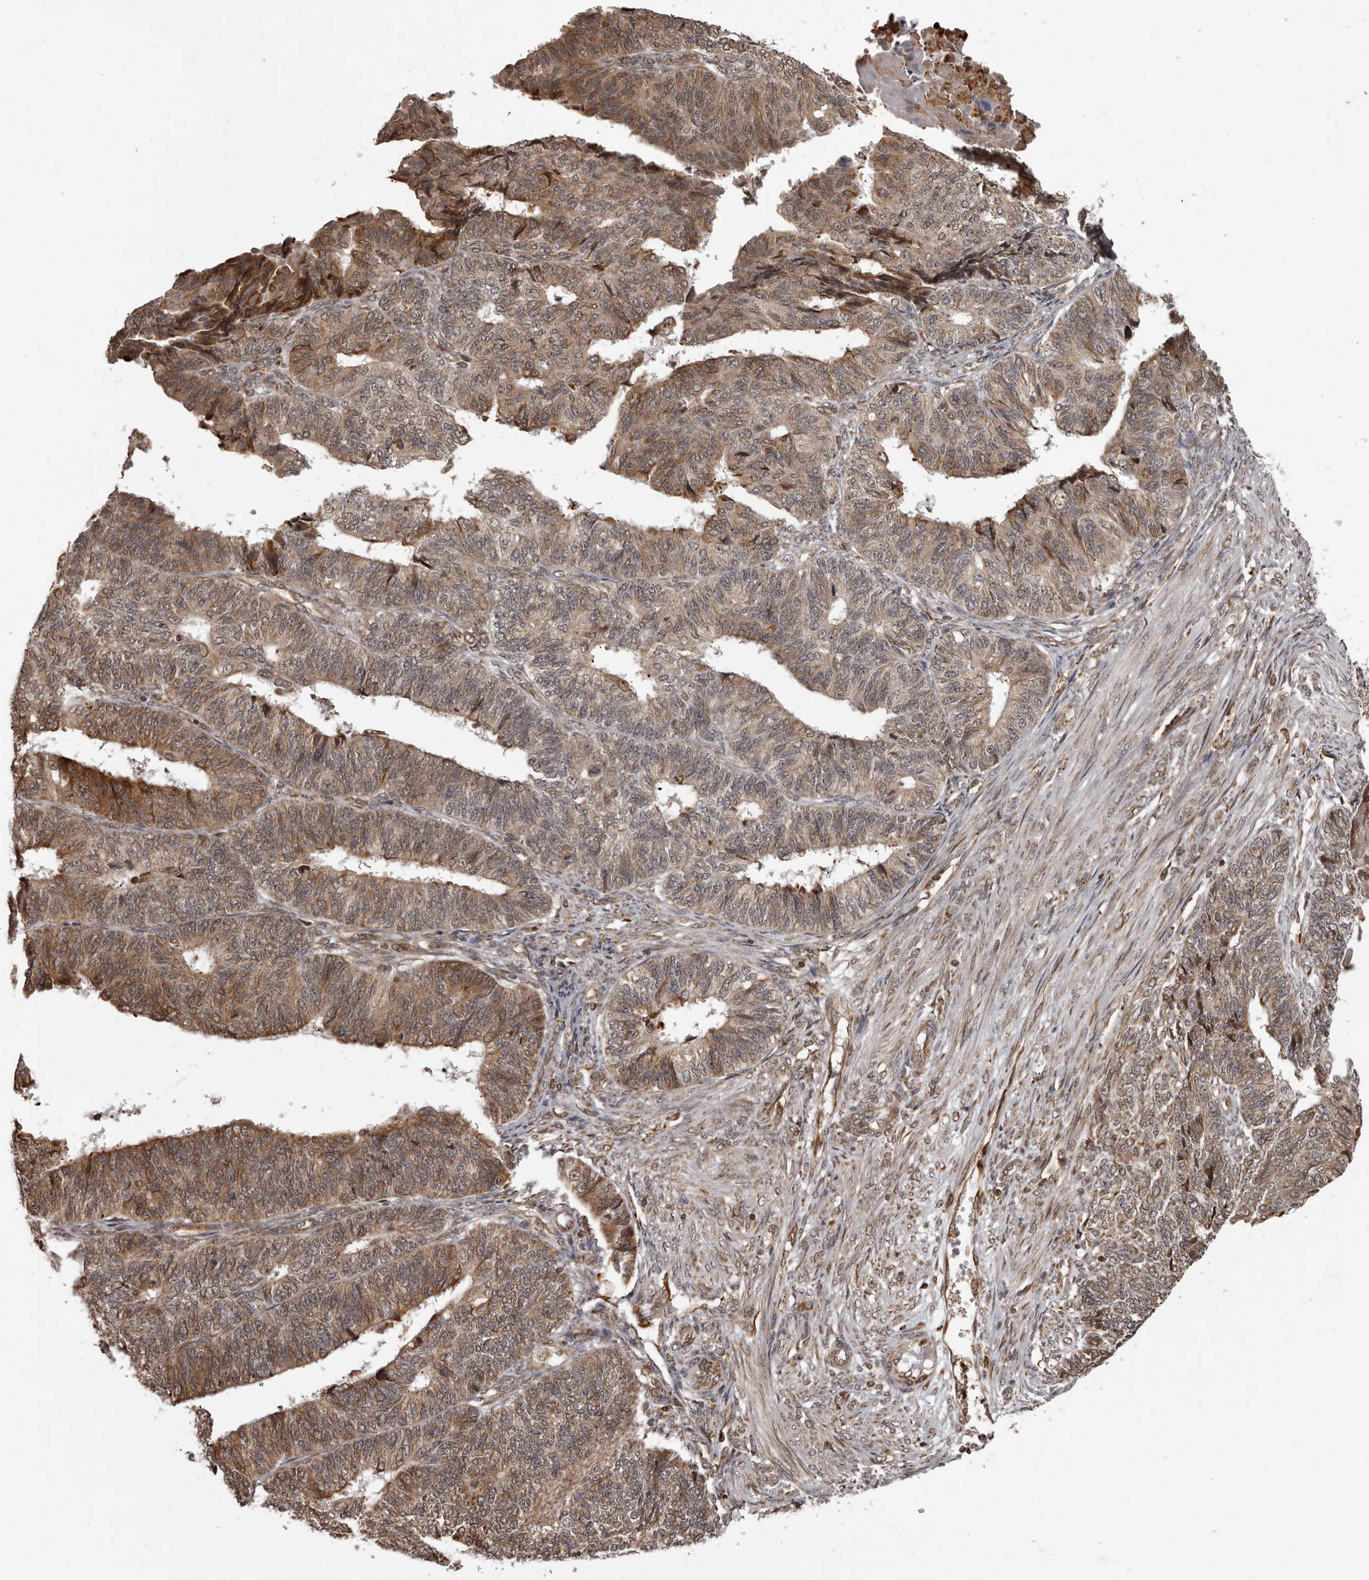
{"staining": {"intensity": "moderate", "quantity": ">75%", "location": "cytoplasmic/membranous"}, "tissue": "endometrial cancer", "cell_type": "Tumor cells", "image_type": "cancer", "snomed": [{"axis": "morphology", "description": "Adenocarcinoma, NOS"}, {"axis": "topography", "description": "Endometrium"}], "caption": "Immunohistochemical staining of adenocarcinoma (endometrial) displays moderate cytoplasmic/membranous protein staining in approximately >75% of tumor cells.", "gene": "IL32", "patient": {"sex": "female", "age": 32}}